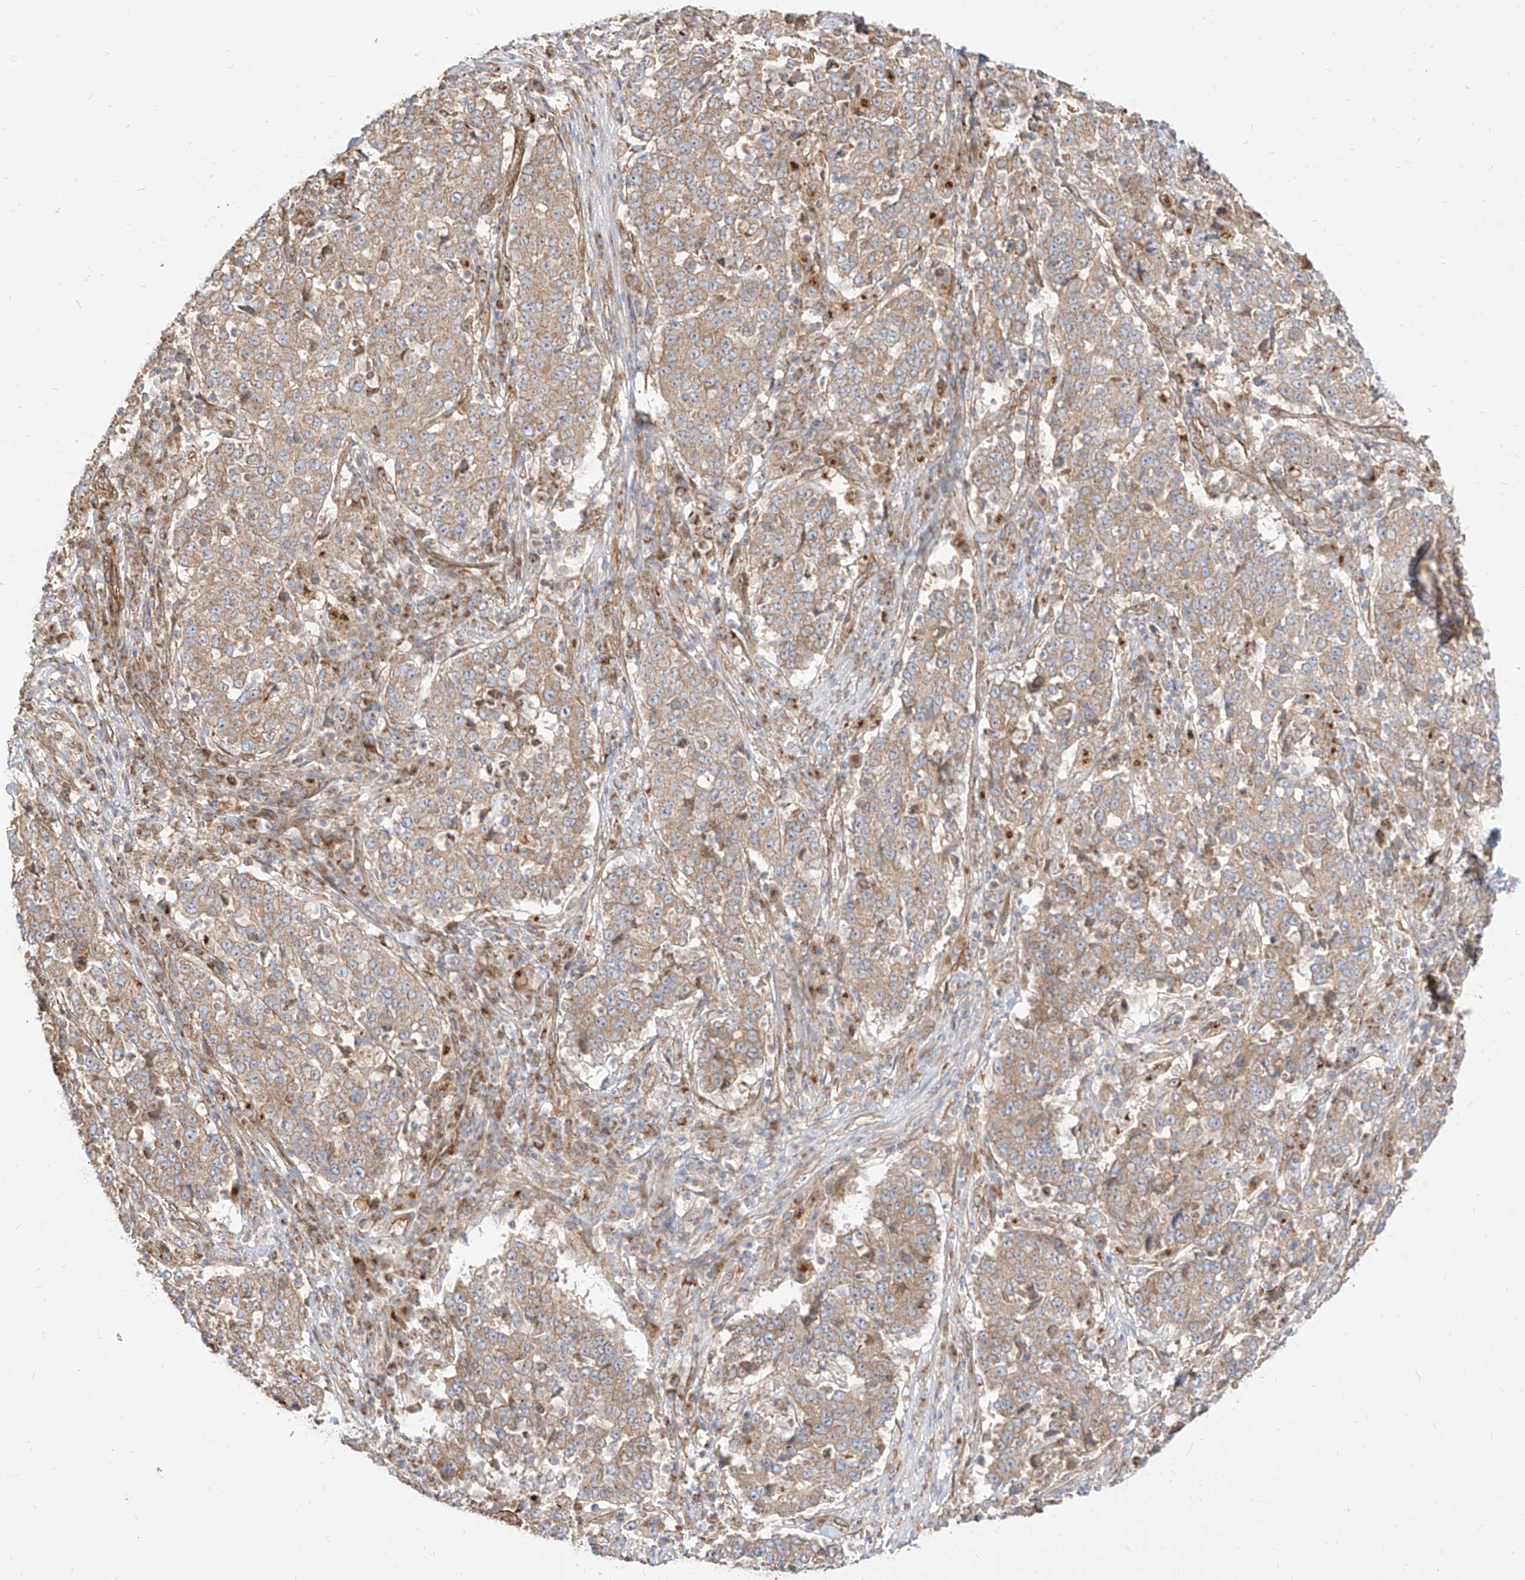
{"staining": {"intensity": "weak", "quantity": ">75%", "location": "cytoplasmic/membranous"}, "tissue": "stomach cancer", "cell_type": "Tumor cells", "image_type": "cancer", "snomed": [{"axis": "morphology", "description": "Adenocarcinoma, NOS"}, {"axis": "topography", "description": "Stomach"}], "caption": "Weak cytoplasmic/membranous staining for a protein is seen in about >75% of tumor cells of adenocarcinoma (stomach) using IHC.", "gene": "PLCL1", "patient": {"sex": "male", "age": 59}}